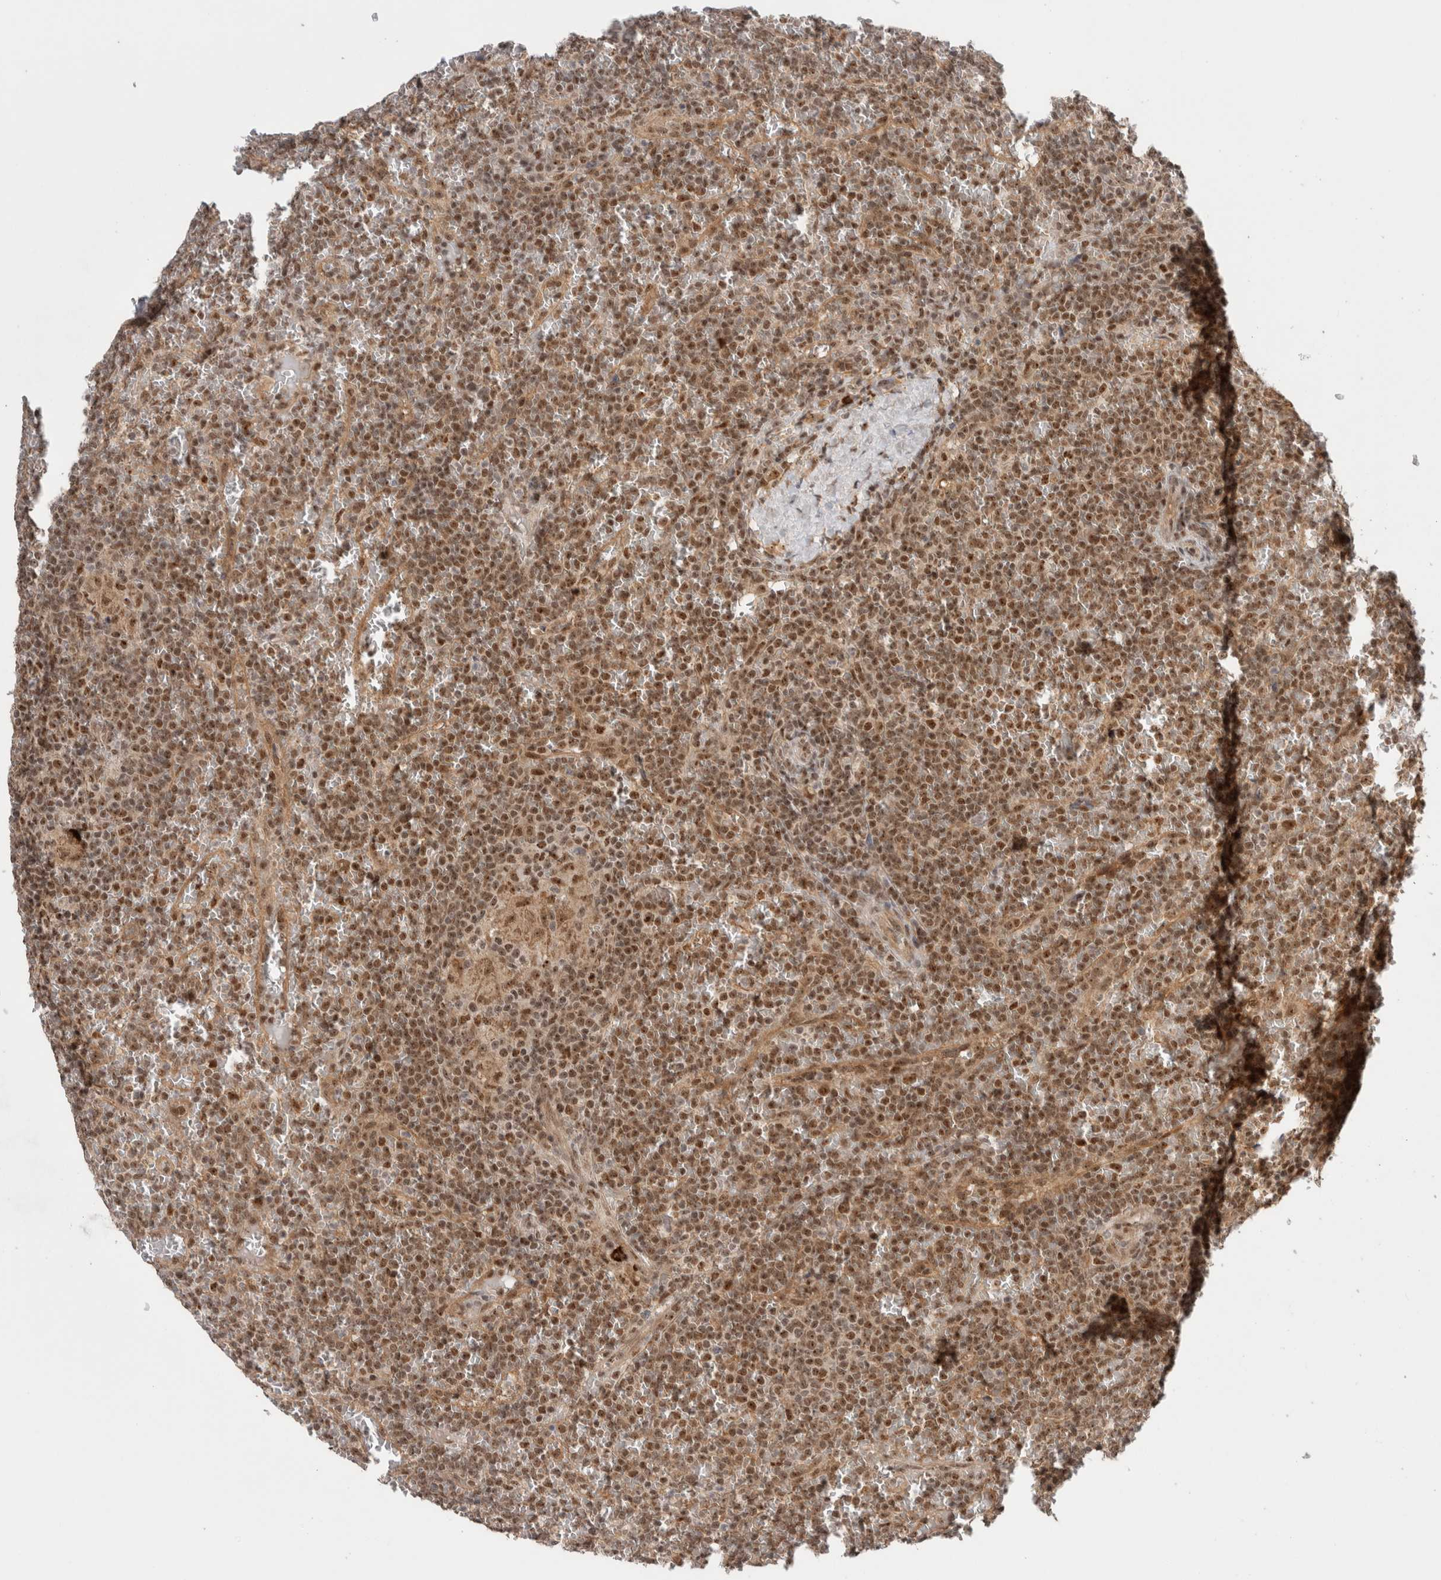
{"staining": {"intensity": "moderate", "quantity": ">75%", "location": "nuclear"}, "tissue": "lymphoma", "cell_type": "Tumor cells", "image_type": "cancer", "snomed": [{"axis": "morphology", "description": "Malignant lymphoma, non-Hodgkin's type, Low grade"}, {"axis": "topography", "description": "Spleen"}], "caption": "Lymphoma was stained to show a protein in brown. There is medium levels of moderate nuclear staining in about >75% of tumor cells.", "gene": "MPHOSPH6", "patient": {"sex": "female", "age": 19}}